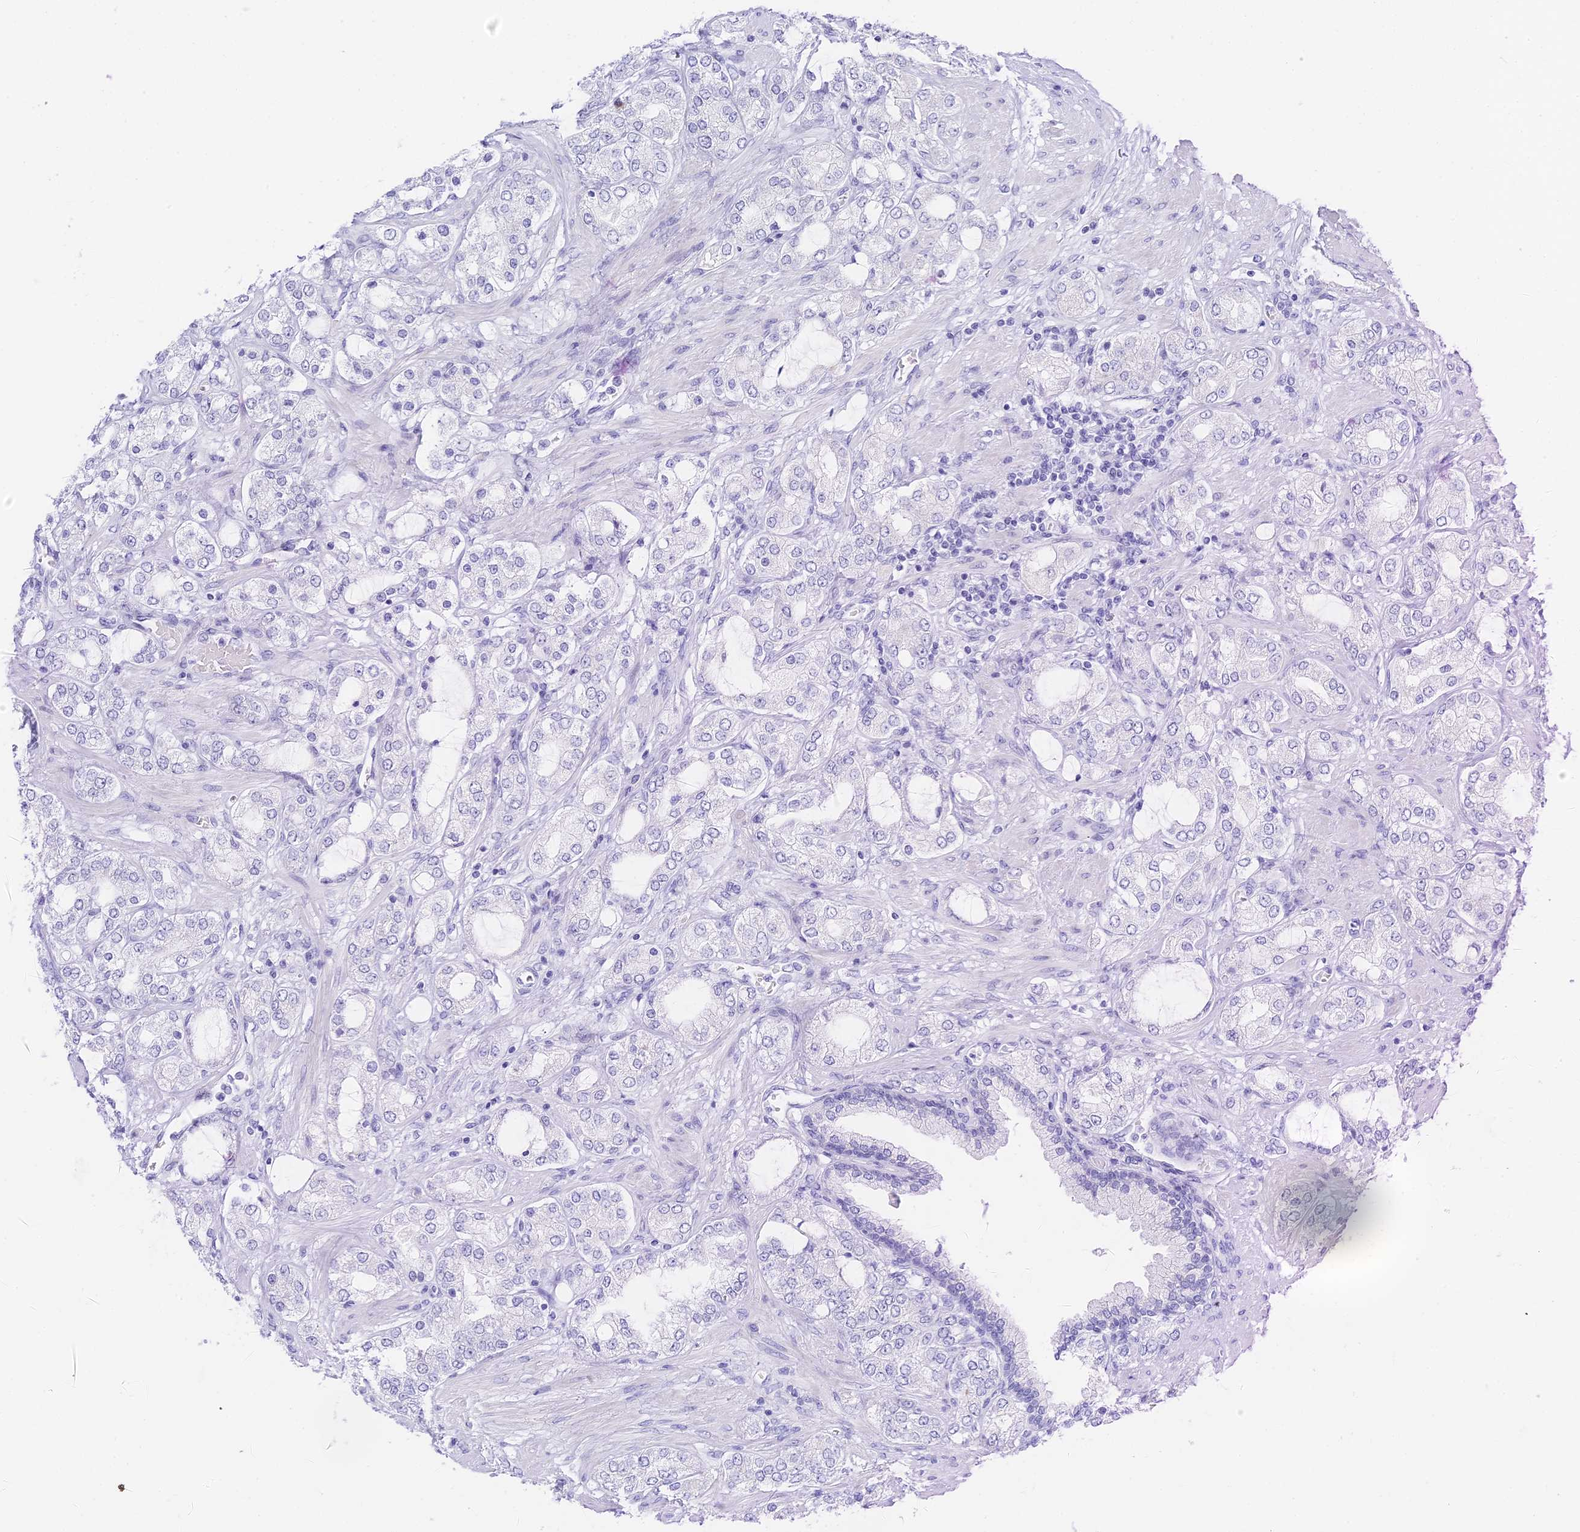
{"staining": {"intensity": "negative", "quantity": "none", "location": "none"}, "tissue": "prostate cancer", "cell_type": "Tumor cells", "image_type": "cancer", "snomed": [{"axis": "morphology", "description": "Adenocarcinoma, High grade"}, {"axis": "topography", "description": "Prostate"}], "caption": "Prostate high-grade adenocarcinoma stained for a protein using immunohistochemistry (IHC) reveals no positivity tumor cells.", "gene": "CEP152", "patient": {"sex": "male", "age": 64}}